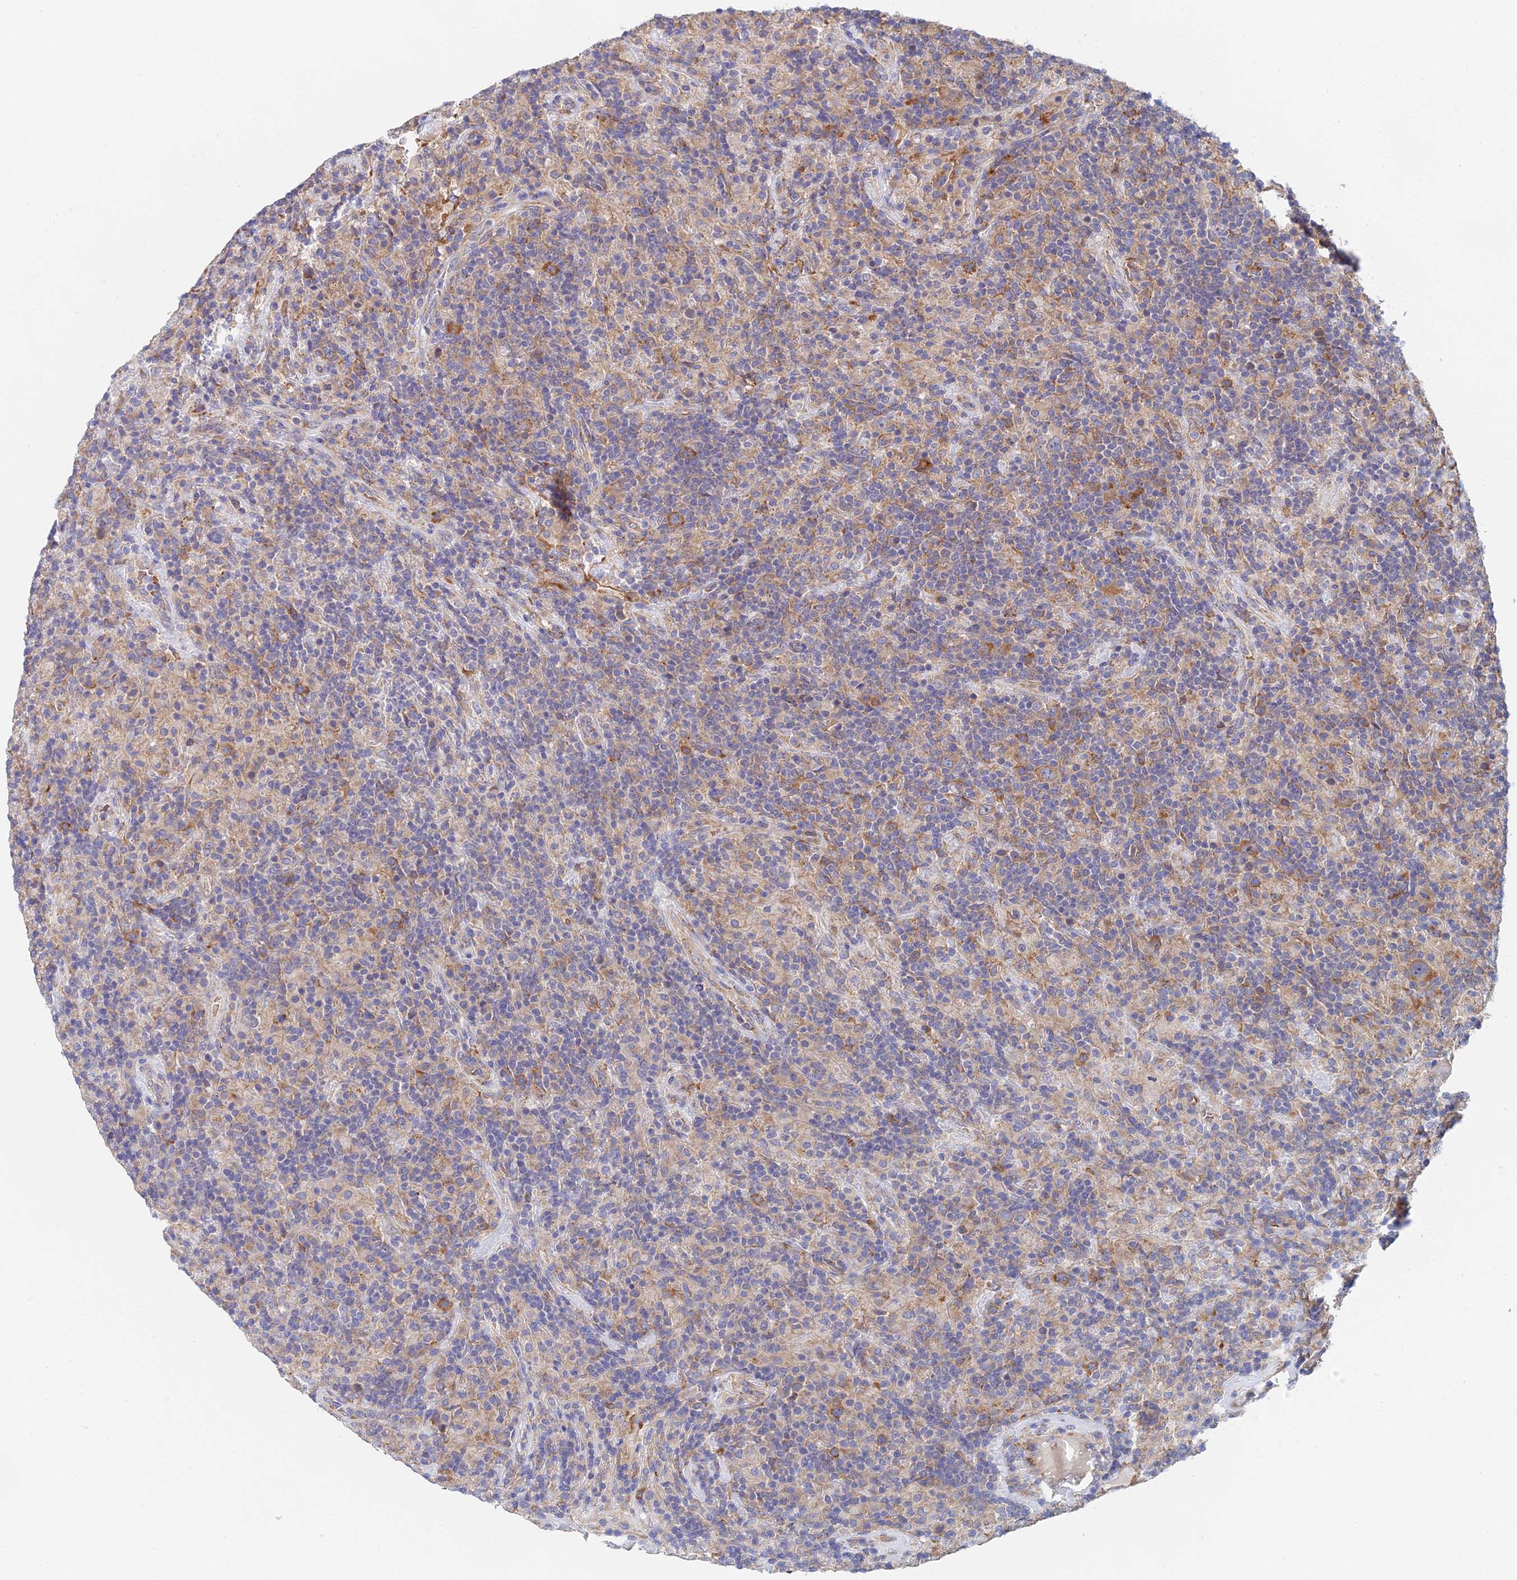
{"staining": {"intensity": "moderate", "quantity": "25%-75%", "location": "cytoplasmic/membranous"}, "tissue": "lymphoma", "cell_type": "Tumor cells", "image_type": "cancer", "snomed": [{"axis": "morphology", "description": "Hodgkin's disease, NOS"}, {"axis": "topography", "description": "Lymph node"}], "caption": "A micrograph of human lymphoma stained for a protein displays moderate cytoplasmic/membranous brown staining in tumor cells.", "gene": "ELOF1", "patient": {"sex": "male", "age": 70}}